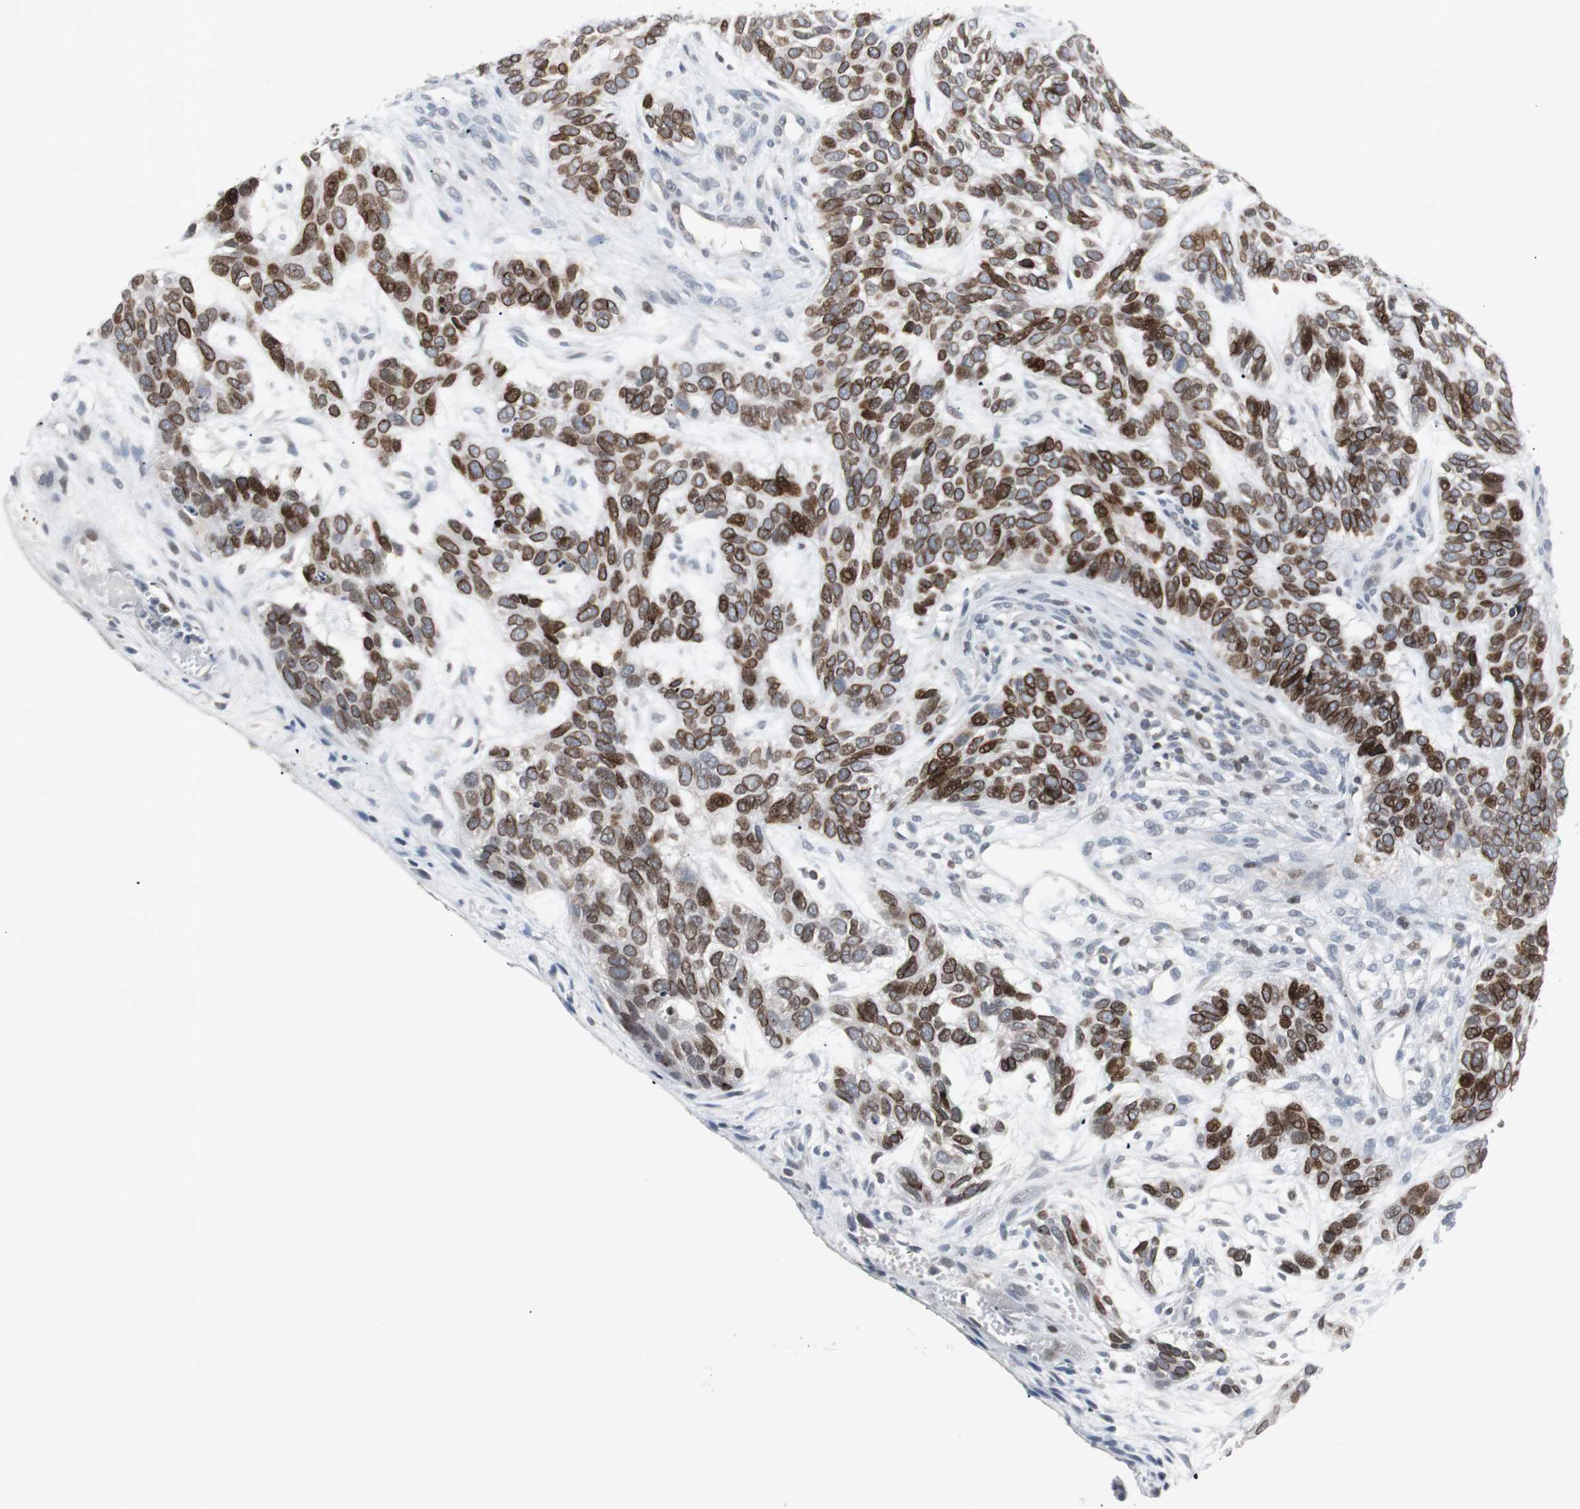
{"staining": {"intensity": "strong", "quantity": ">75%", "location": "cytoplasmic/membranous,nuclear"}, "tissue": "skin cancer", "cell_type": "Tumor cells", "image_type": "cancer", "snomed": [{"axis": "morphology", "description": "Basal cell carcinoma"}, {"axis": "topography", "description": "Skin"}], "caption": "Immunohistochemical staining of skin basal cell carcinoma reveals strong cytoplasmic/membranous and nuclear protein expression in about >75% of tumor cells.", "gene": "ZNF396", "patient": {"sex": "male", "age": 87}}